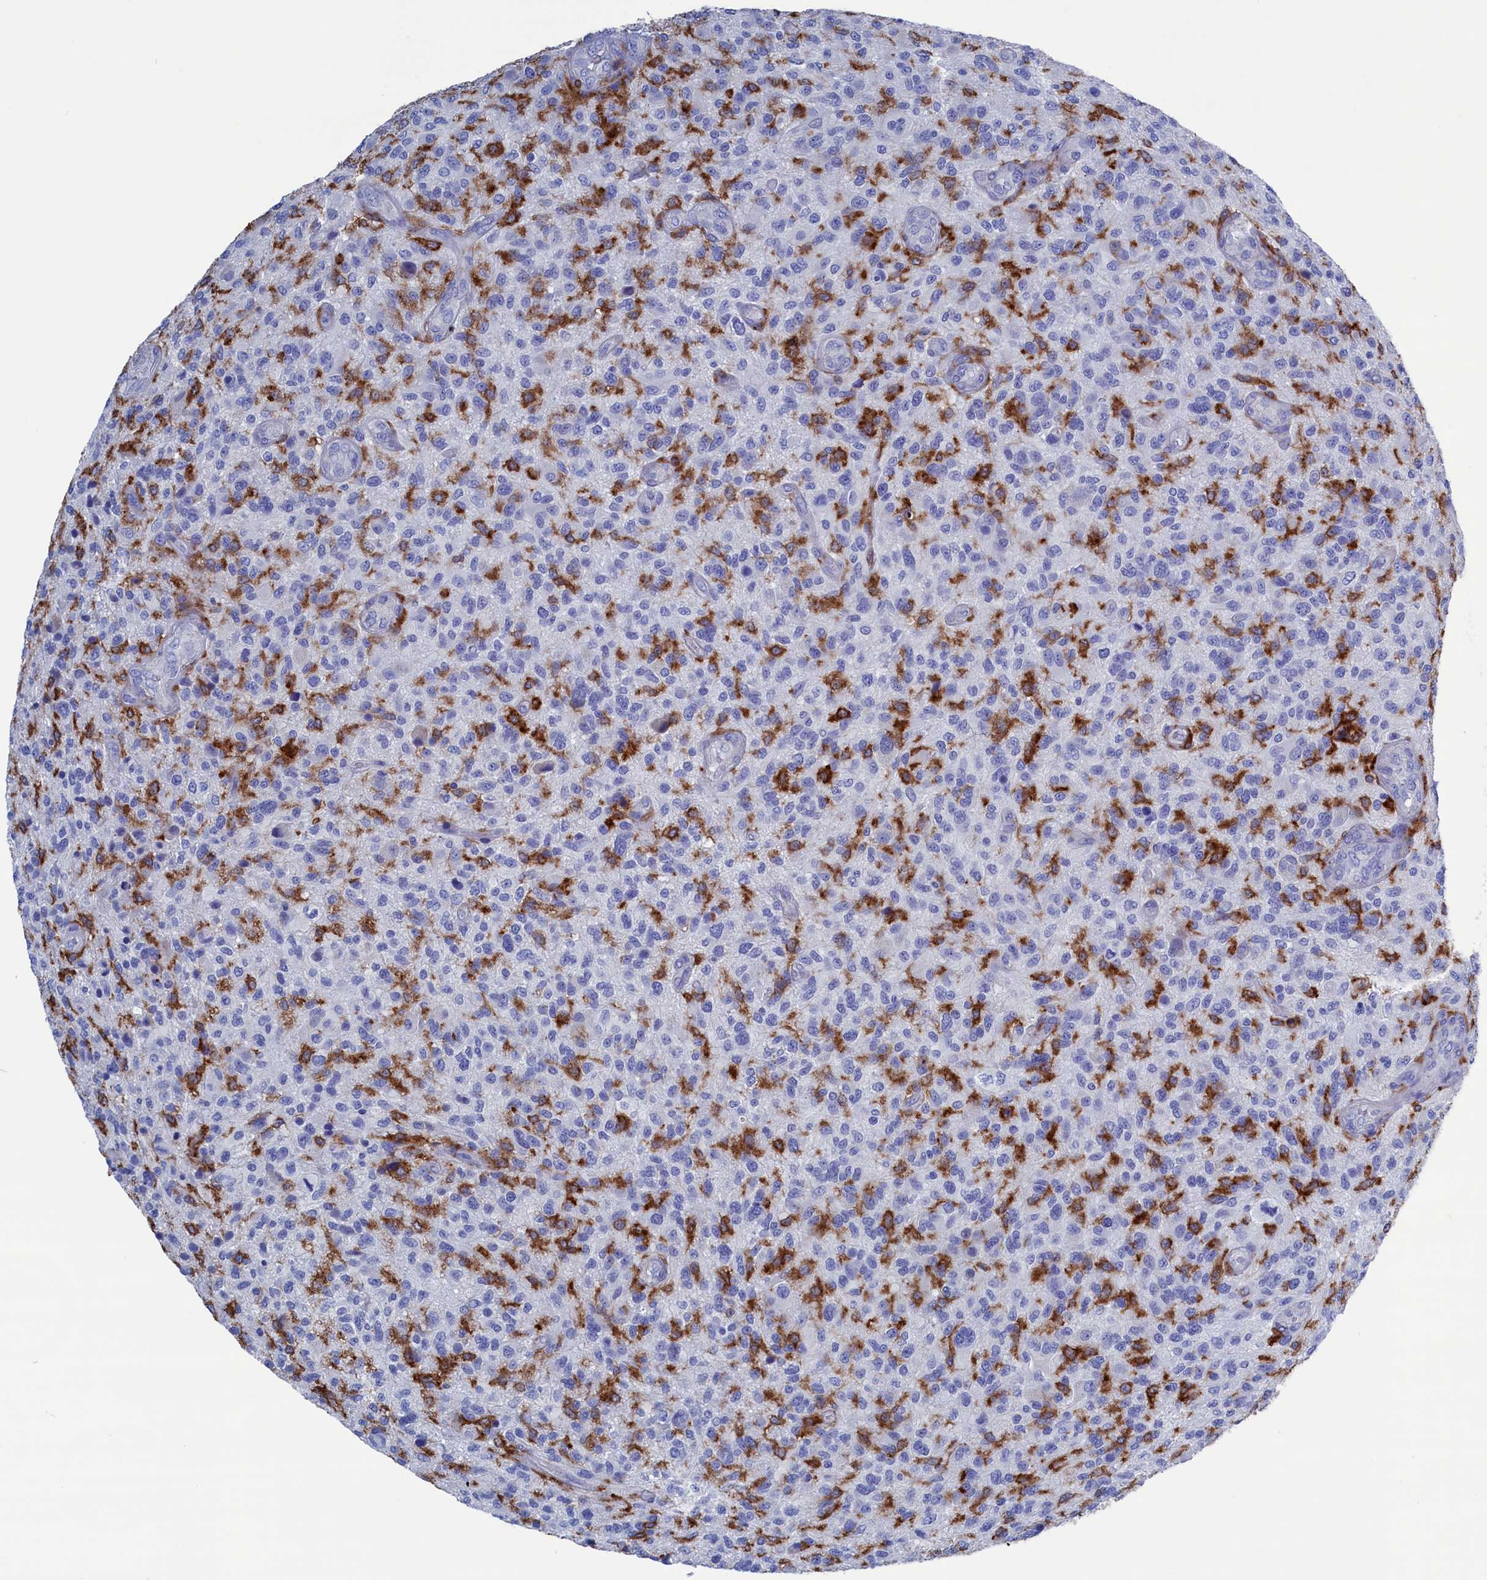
{"staining": {"intensity": "negative", "quantity": "none", "location": "none"}, "tissue": "glioma", "cell_type": "Tumor cells", "image_type": "cancer", "snomed": [{"axis": "morphology", "description": "Glioma, malignant, High grade"}, {"axis": "topography", "description": "Brain"}], "caption": "Malignant glioma (high-grade) was stained to show a protein in brown. There is no significant positivity in tumor cells.", "gene": "TYROBP", "patient": {"sex": "male", "age": 47}}